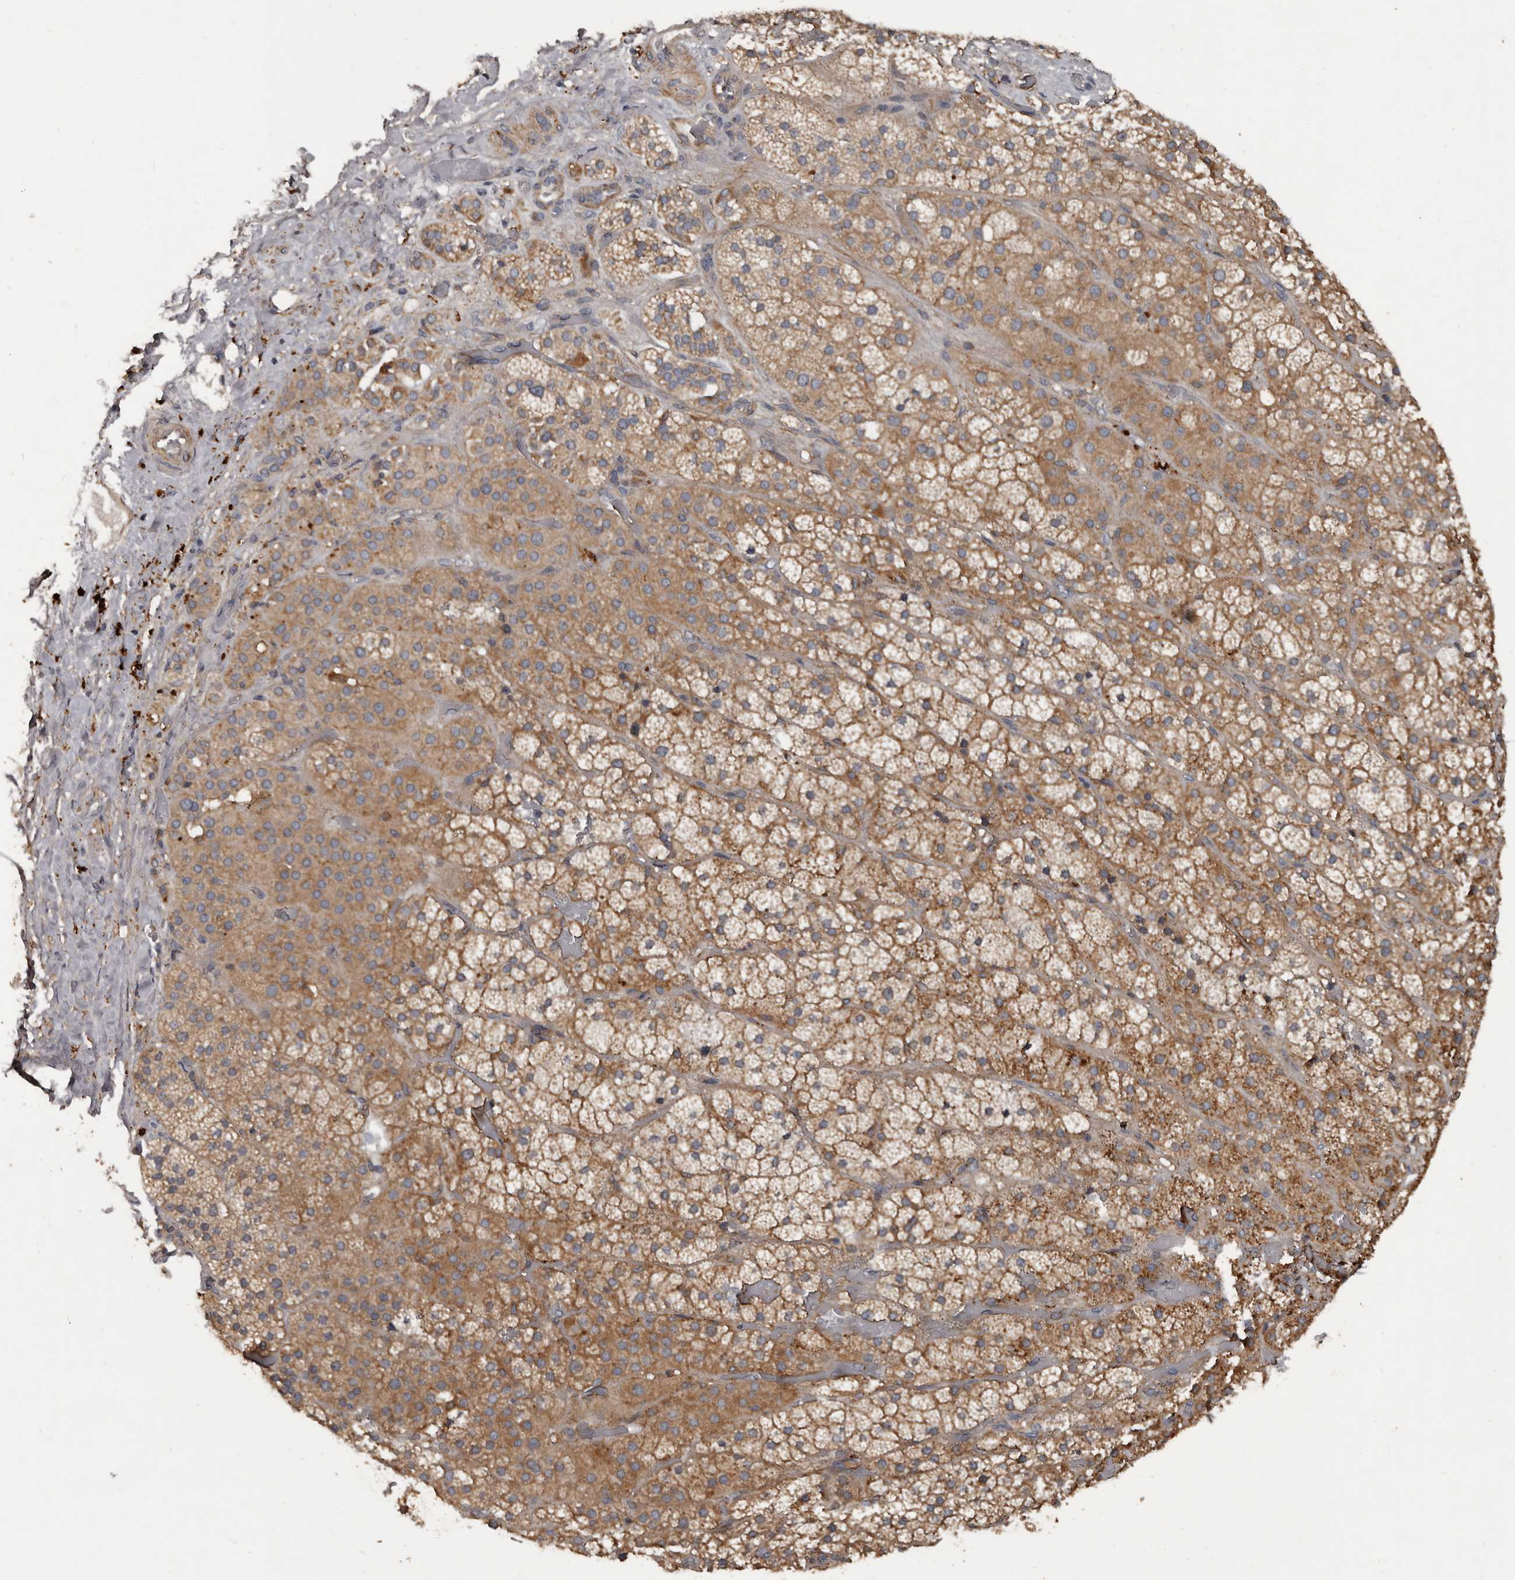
{"staining": {"intensity": "moderate", "quantity": ">75%", "location": "cytoplasmic/membranous"}, "tissue": "adrenal gland", "cell_type": "Glandular cells", "image_type": "normal", "snomed": [{"axis": "morphology", "description": "Normal tissue, NOS"}, {"axis": "topography", "description": "Adrenal gland"}], "caption": "A micrograph showing moderate cytoplasmic/membranous positivity in about >75% of glandular cells in normal adrenal gland, as visualized by brown immunohistochemical staining.", "gene": "GREB1", "patient": {"sex": "male", "age": 57}}